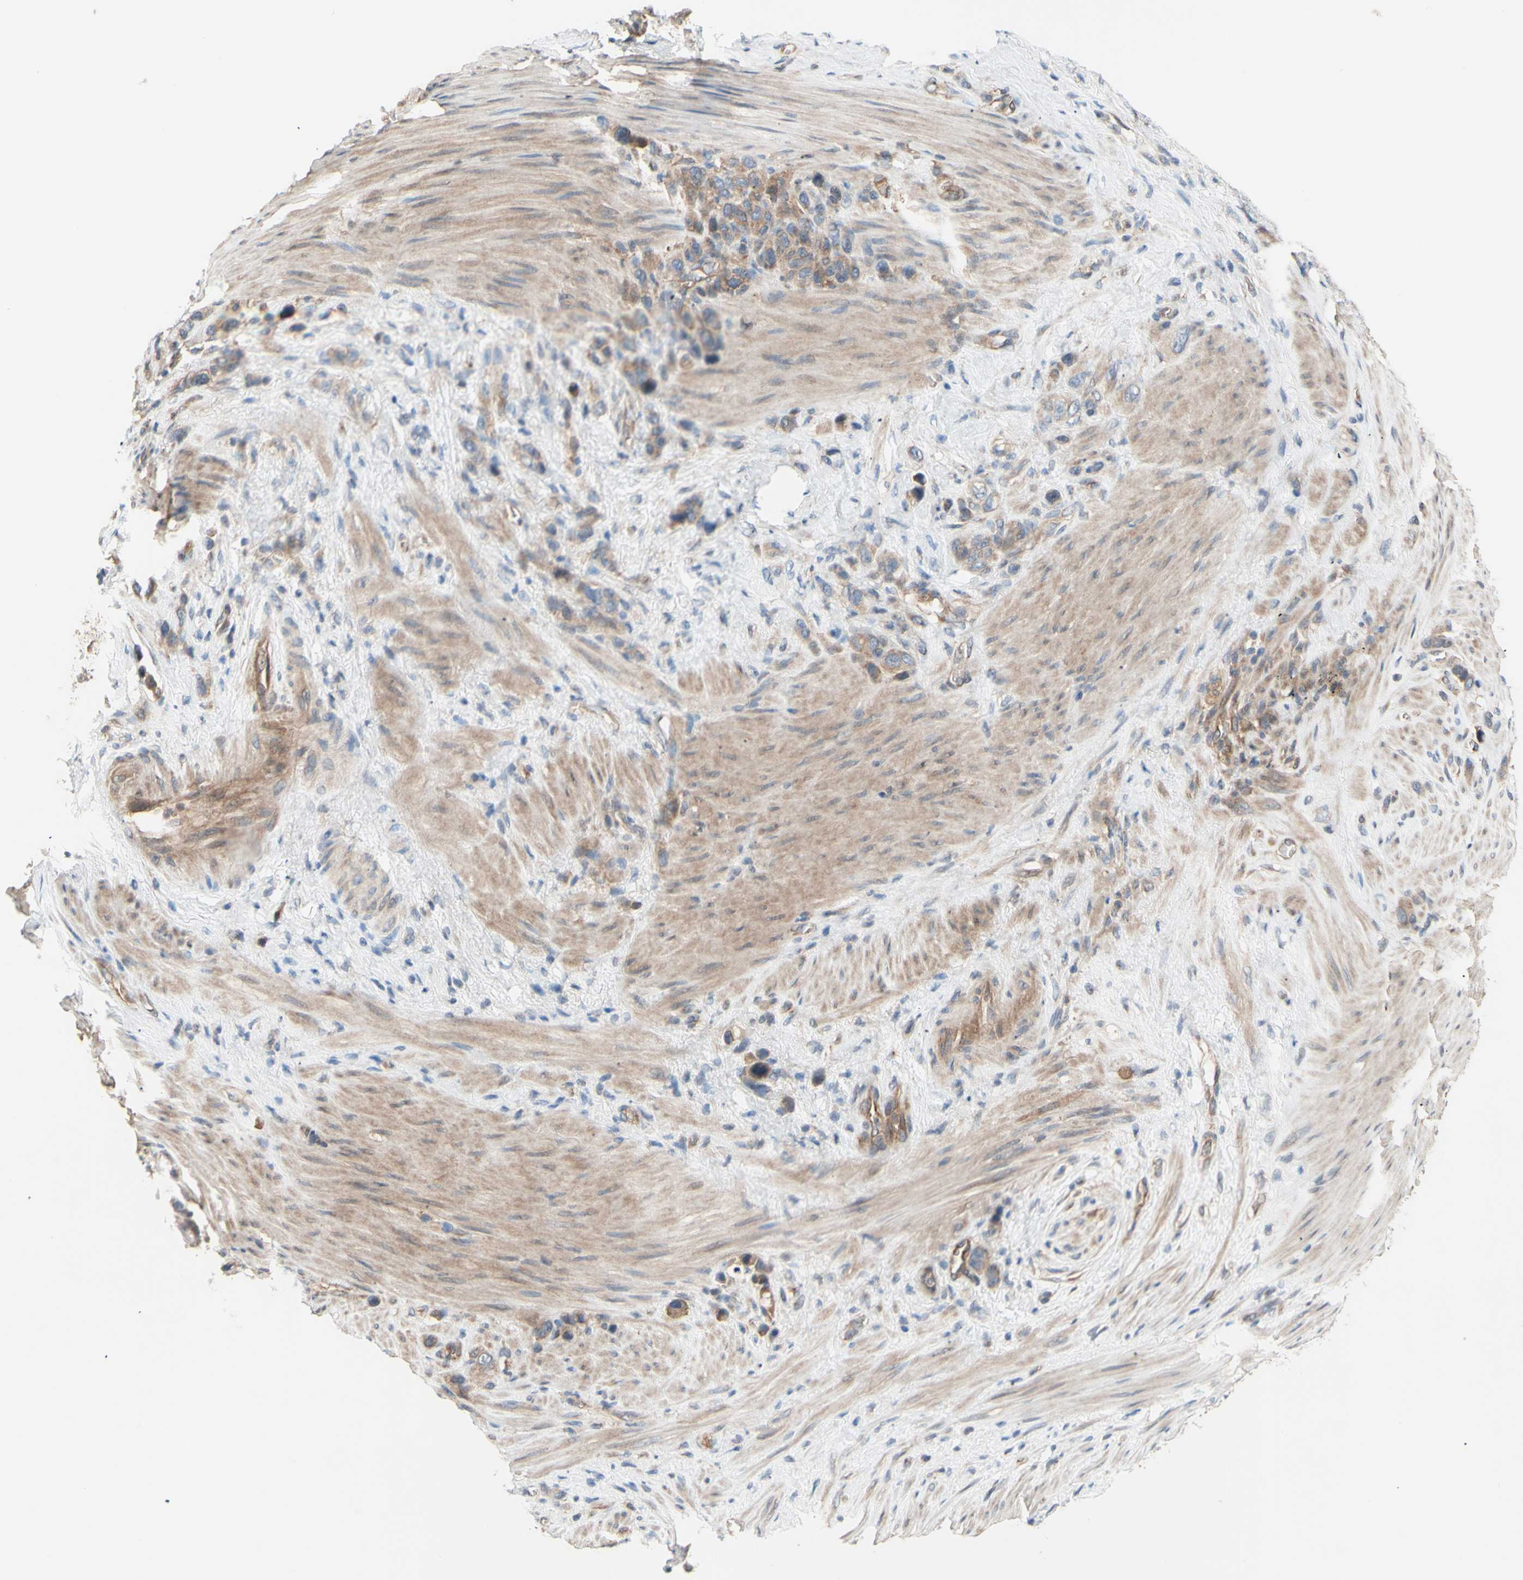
{"staining": {"intensity": "moderate", "quantity": ">75%", "location": "cytoplasmic/membranous"}, "tissue": "stomach cancer", "cell_type": "Tumor cells", "image_type": "cancer", "snomed": [{"axis": "morphology", "description": "Adenocarcinoma, NOS"}, {"axis": "morphology", "description": "Adenocarcinoma, High grade"}, {"axis": "topography", "description": "Stomach, upper"}, {"axis": "topography", "description": "Stomach, lower"}], "caption": "Stomach cancer (high-grade adenocarcinoma) was stained to show a protein in brown. There is medium levels of moderate cytoplasmic/membranous positivity in about >75% of tumor cells.", "gene": "DYNLRB1", "patient": {"sex": "female", "age": 65}}